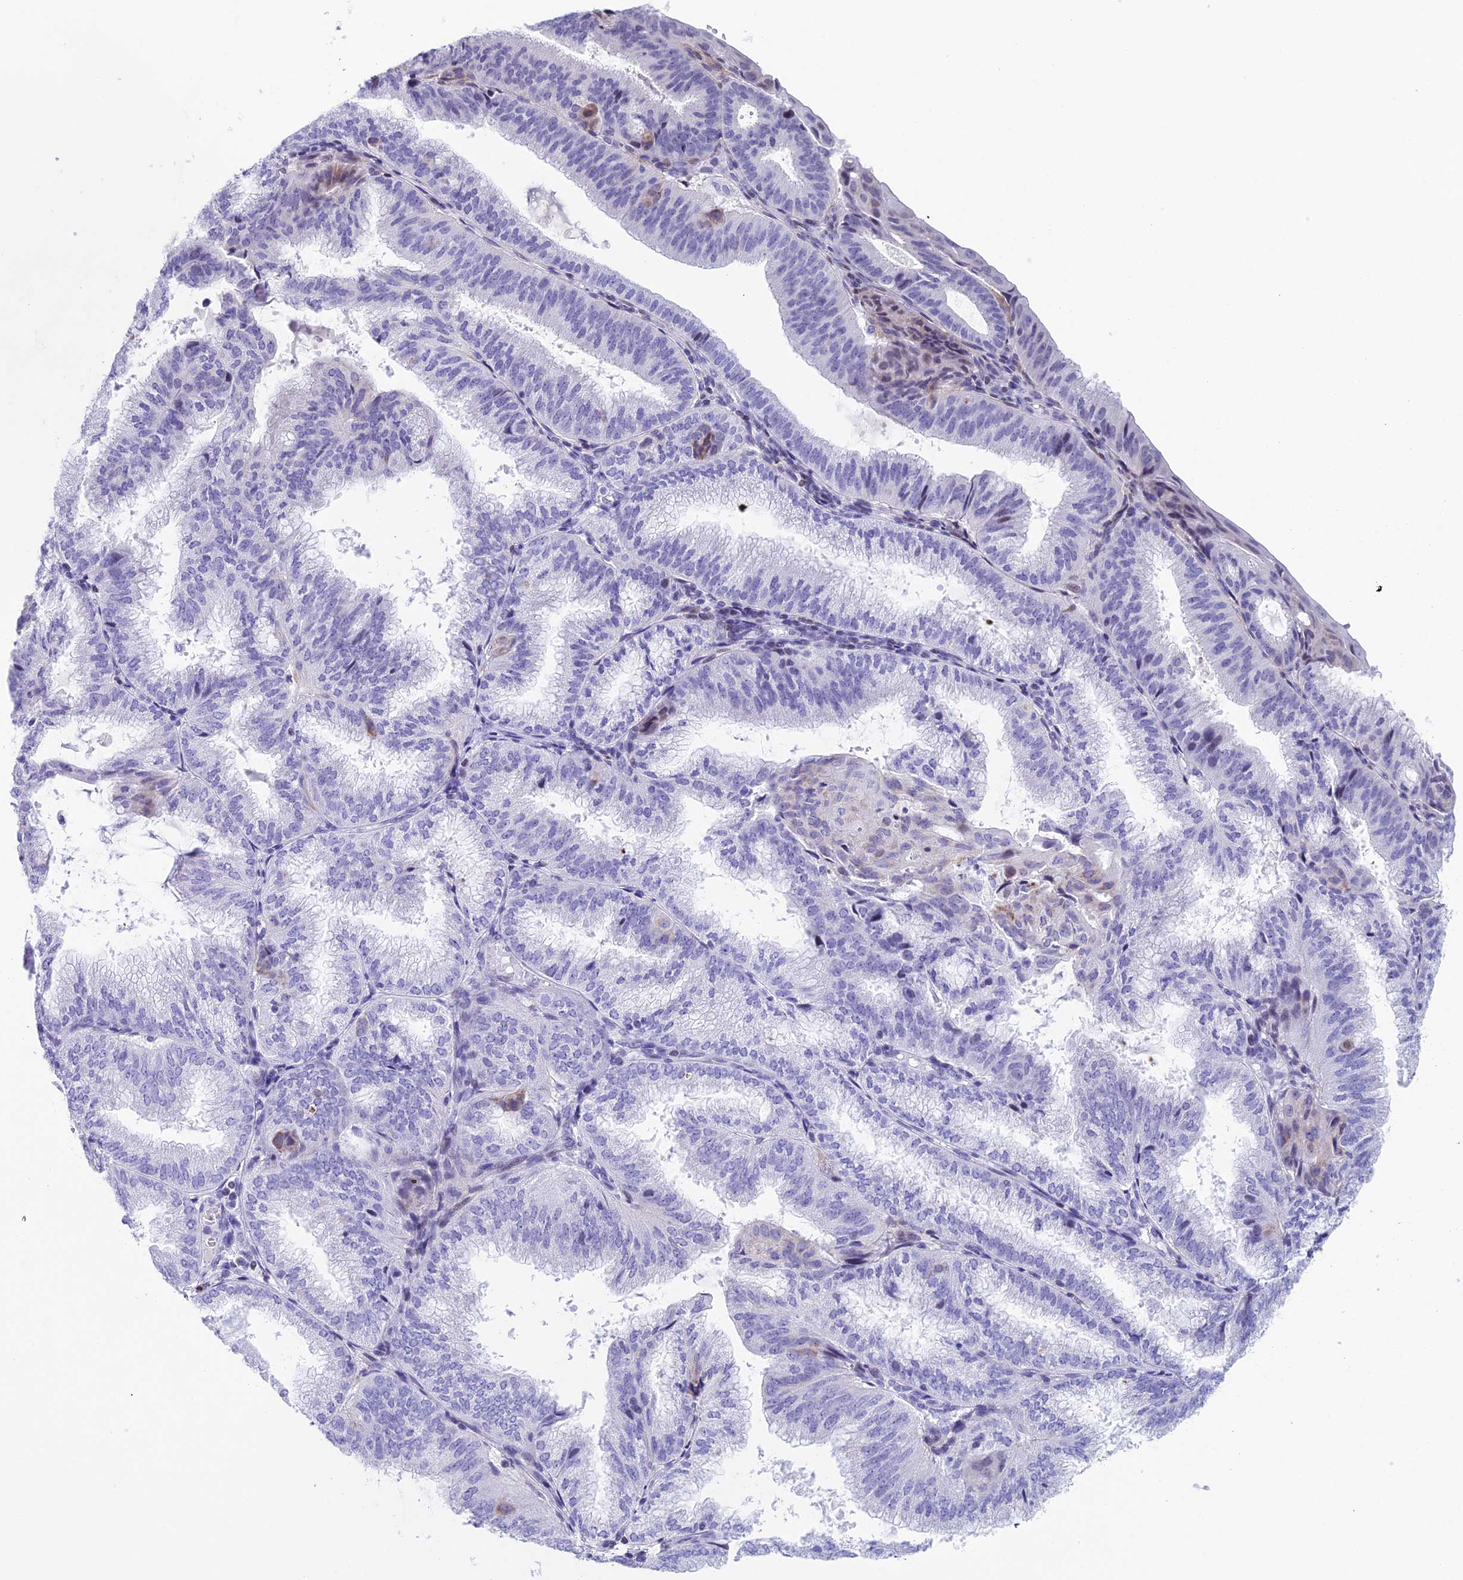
{"staining": {"intensity": "weak", "quantity": "<25%", "location": "cytoplasmic/membranous,nuclear"}, "tissue": "endometrial cancer", "cell_type": "Tumor cells", "image_type": "cancer", "snomed": [{"axis": "morphology", "description": "Adenocarcinoma, NOS"}, {"axis": "topography", "description": "Endometrium"}], "caption": "Tumor cells are negative for brown protein staining in endometrial adenocarcinoma. (Stains: DAB (3,3'-diaminobenzidine) immunohistochemistry (IHC) with hematoxylin counter stain, Microscopy: brightfield microscopy at high magnification).", "gene": "CC2D2A", "patient": {"sex": "female", "age": 49}}